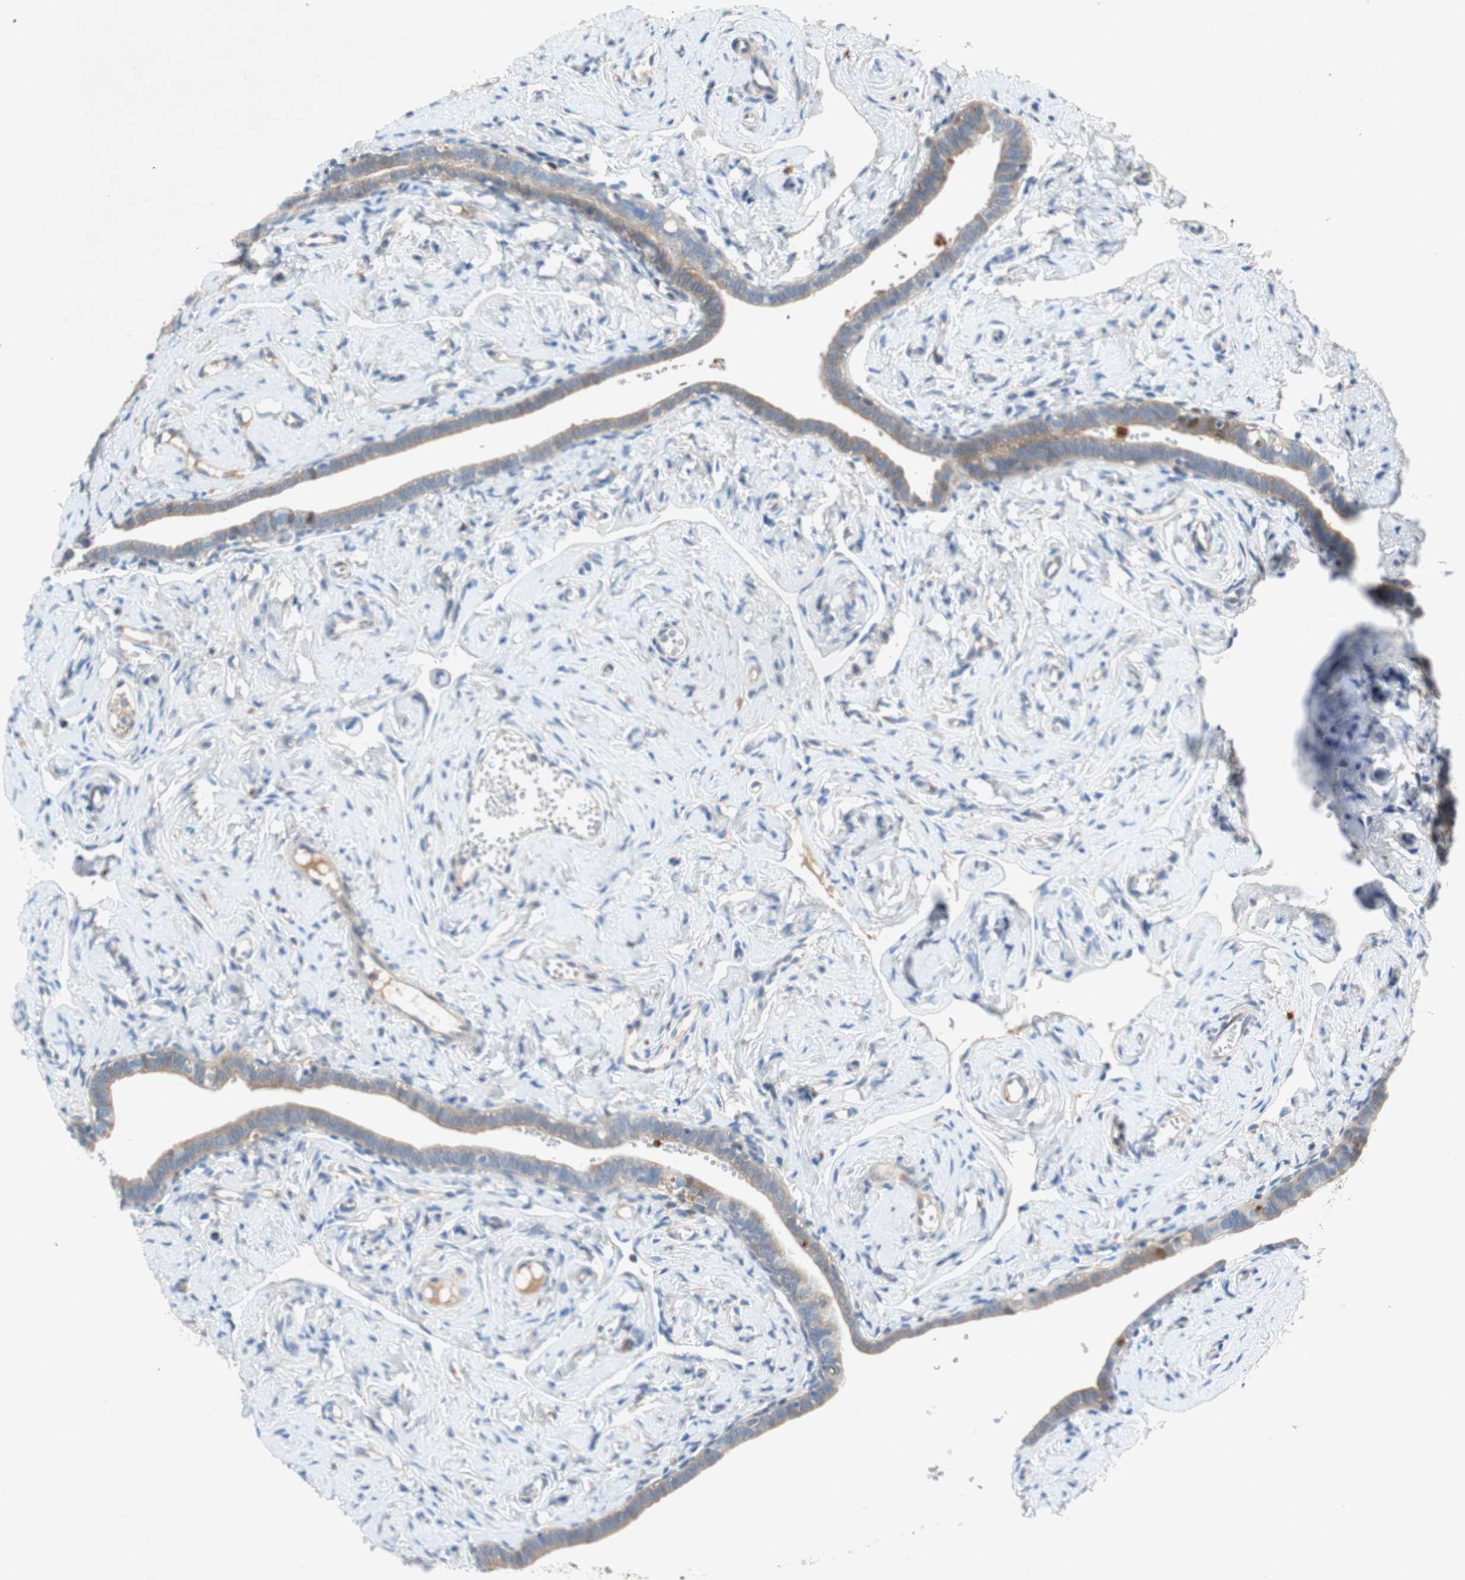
{"staining": {"intensity": "weak", "quantity": "25%-75%", "location": "cytoplasmic/membranous"}, "tissue": "fallopian tube", "cell_type": "Glandular cells", "image_type": "normal", "snomed": [{"axis": "morphology", "description": "Normal tissue, NOS"}, {"axis": "topography", "description": "Fallopian tube"}], "caption": "Brown immunohistochemical staining in normal fallopian tube demonstrates weak cytoplasmic/membranous staining in about 25%-75% of glandular cells.", "gene": "RELB", "patient": {"sex": "female", "age": 71}}